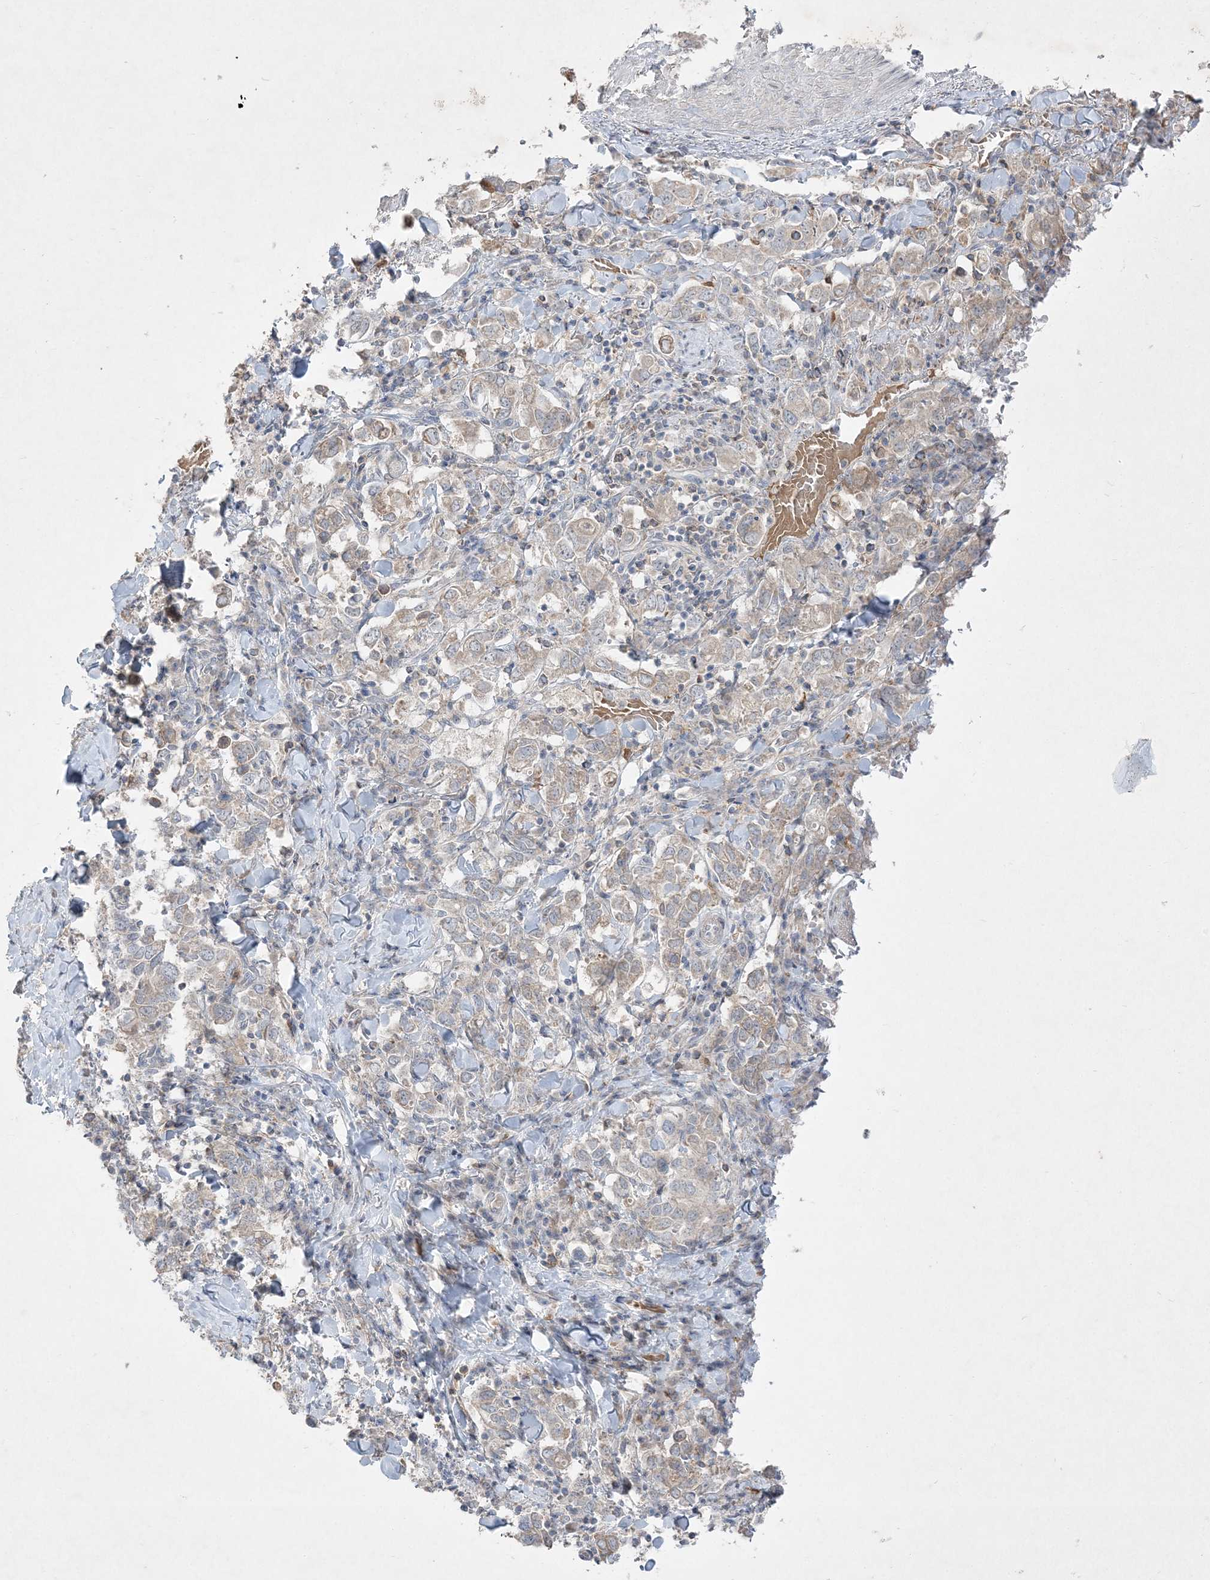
{"staining": {"intensity": "weak", "quantity": ">75%", "location": "cytoplasmic/membranous"}, "tissue": "stomach cancer", "cell_type": "Tumor cells", "image_type": "cancer", "snomed": [{"axis": "morphology", "description": "Adenocarcinoma, NOS"}, {"axis": "topography", "description": "Stomach, upper"}], "caption": "An IHC image of tumor tissue is shown. Protein staining in brown labels weak cytoplasmic/membranous positivity in stomach cancer (adenocarcinoma) within tumor cells.", "gene": "CLNK", "patient": {"sex": "male", "age": 62}}